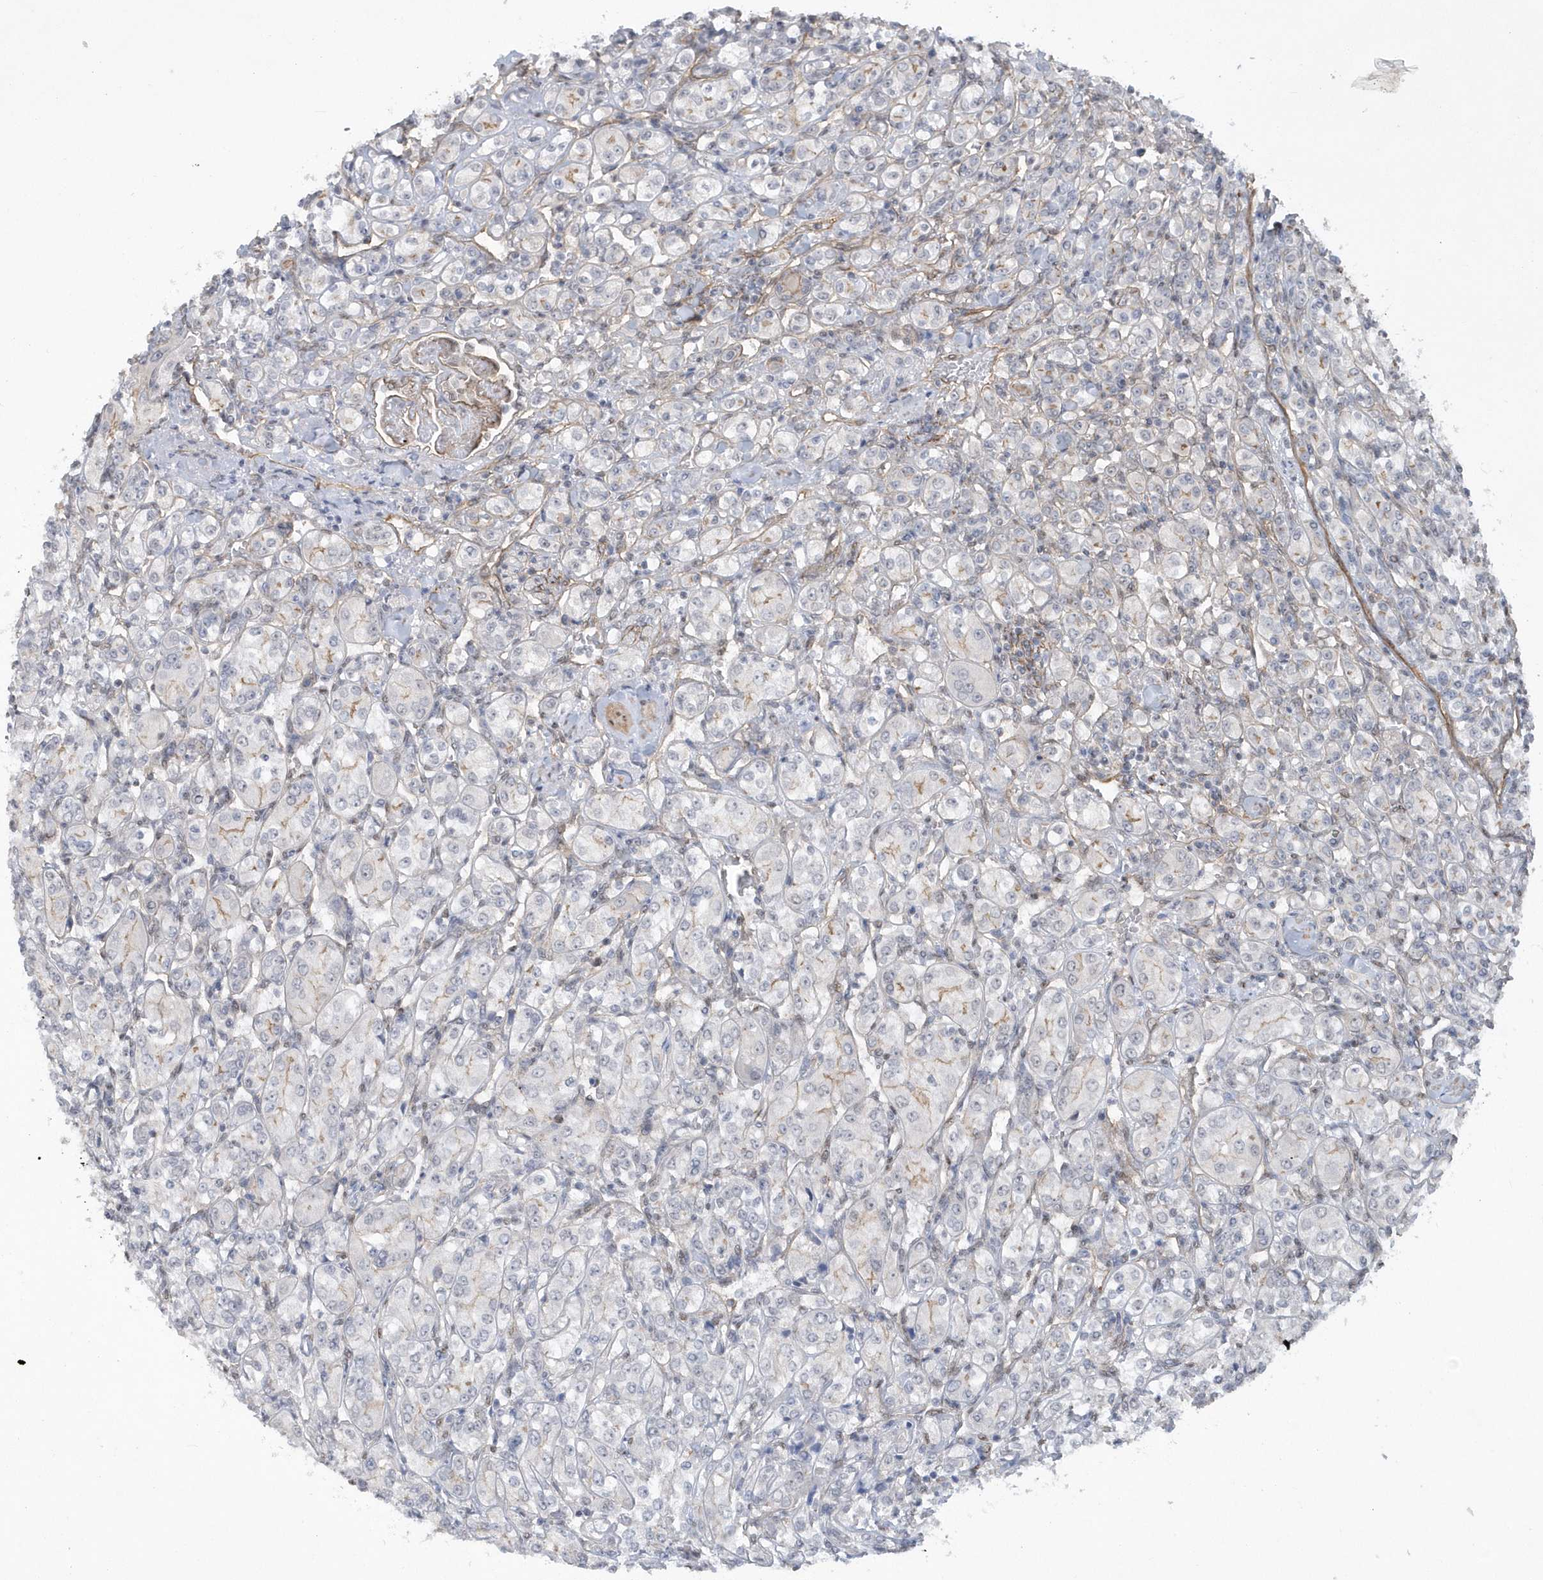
{"staining": {"intensity": "weak", "quantity": "<25%", "location": "cytoplasmic/membranous"}, "tissue": "renal cancer", "cell_type": "Tumor cells", "image_type": "cancer", "snomed": [{"axis": "morphology", "description": "Adenocarcinoma, NOS"}, {"axis": "topography", "description": "Kidney"}], "caption": "Renal cancer was stained to show a protein in brown. There is no significant expression in tumor cells. (DAB (3,3'-diaminobenzidine) immunohistochemistry, high magnification).", "gene": "RAI14", "patient": {"sex": "male", "age": 77}}